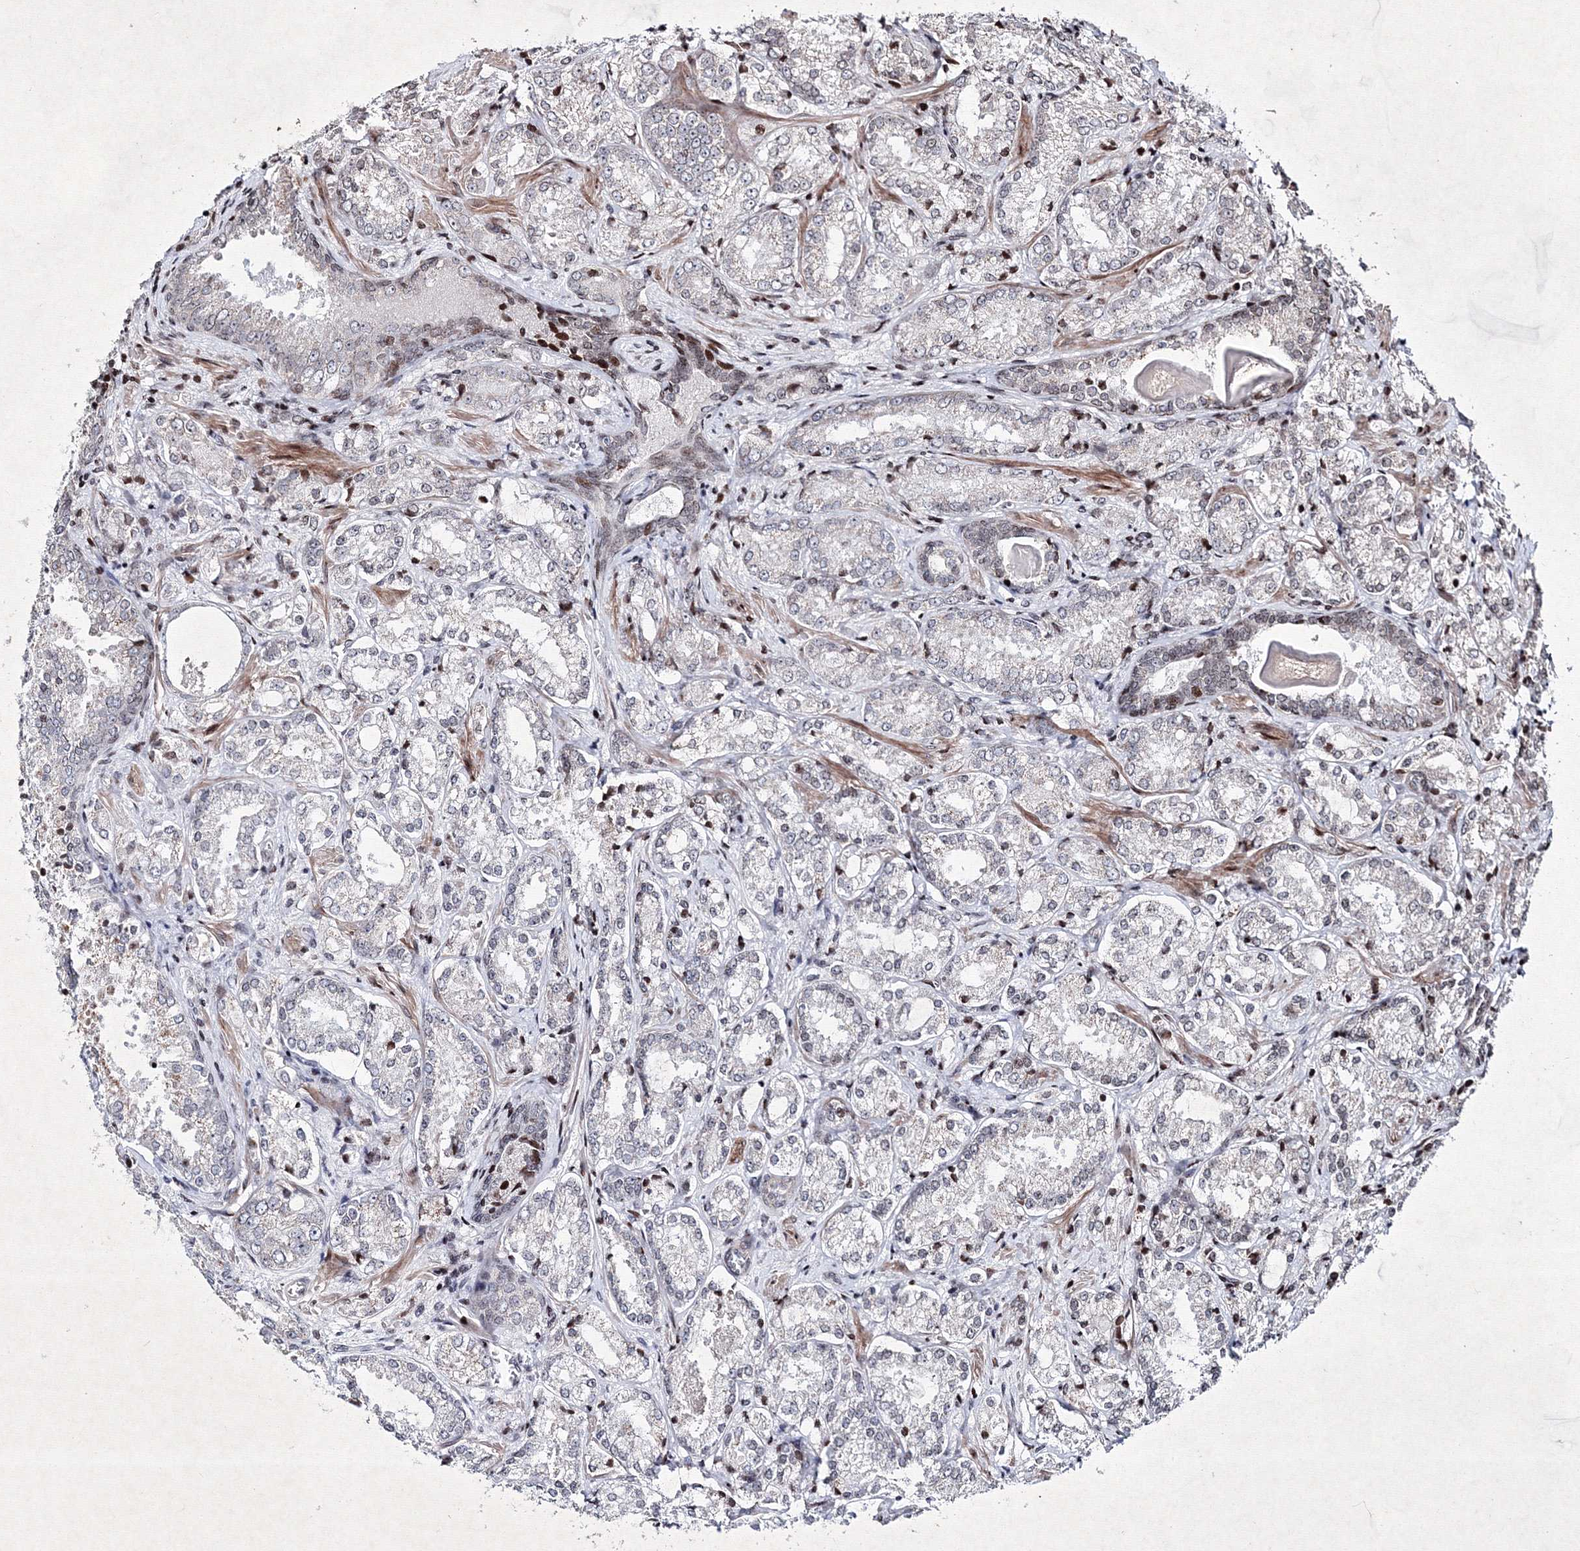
{"staining": {"intensity": "negative", "quantity": "none", "location": "none"}, "tissue": "prostate cancer", "cell_type": "Tumor cells", "image_type": "cancer", "snomed": [{"axis": "morphology", "description": "Adenocarcinoma, Low grade"}, {"axis": "topography", "description": "Prostate"}], "caption": "The micrograph reveals no staining of tumor cells in prostate cancer (adenocarcinoma (low-grade)).", "gene": "SMIM29", "patient": {"sex": "male", "age": 74}}